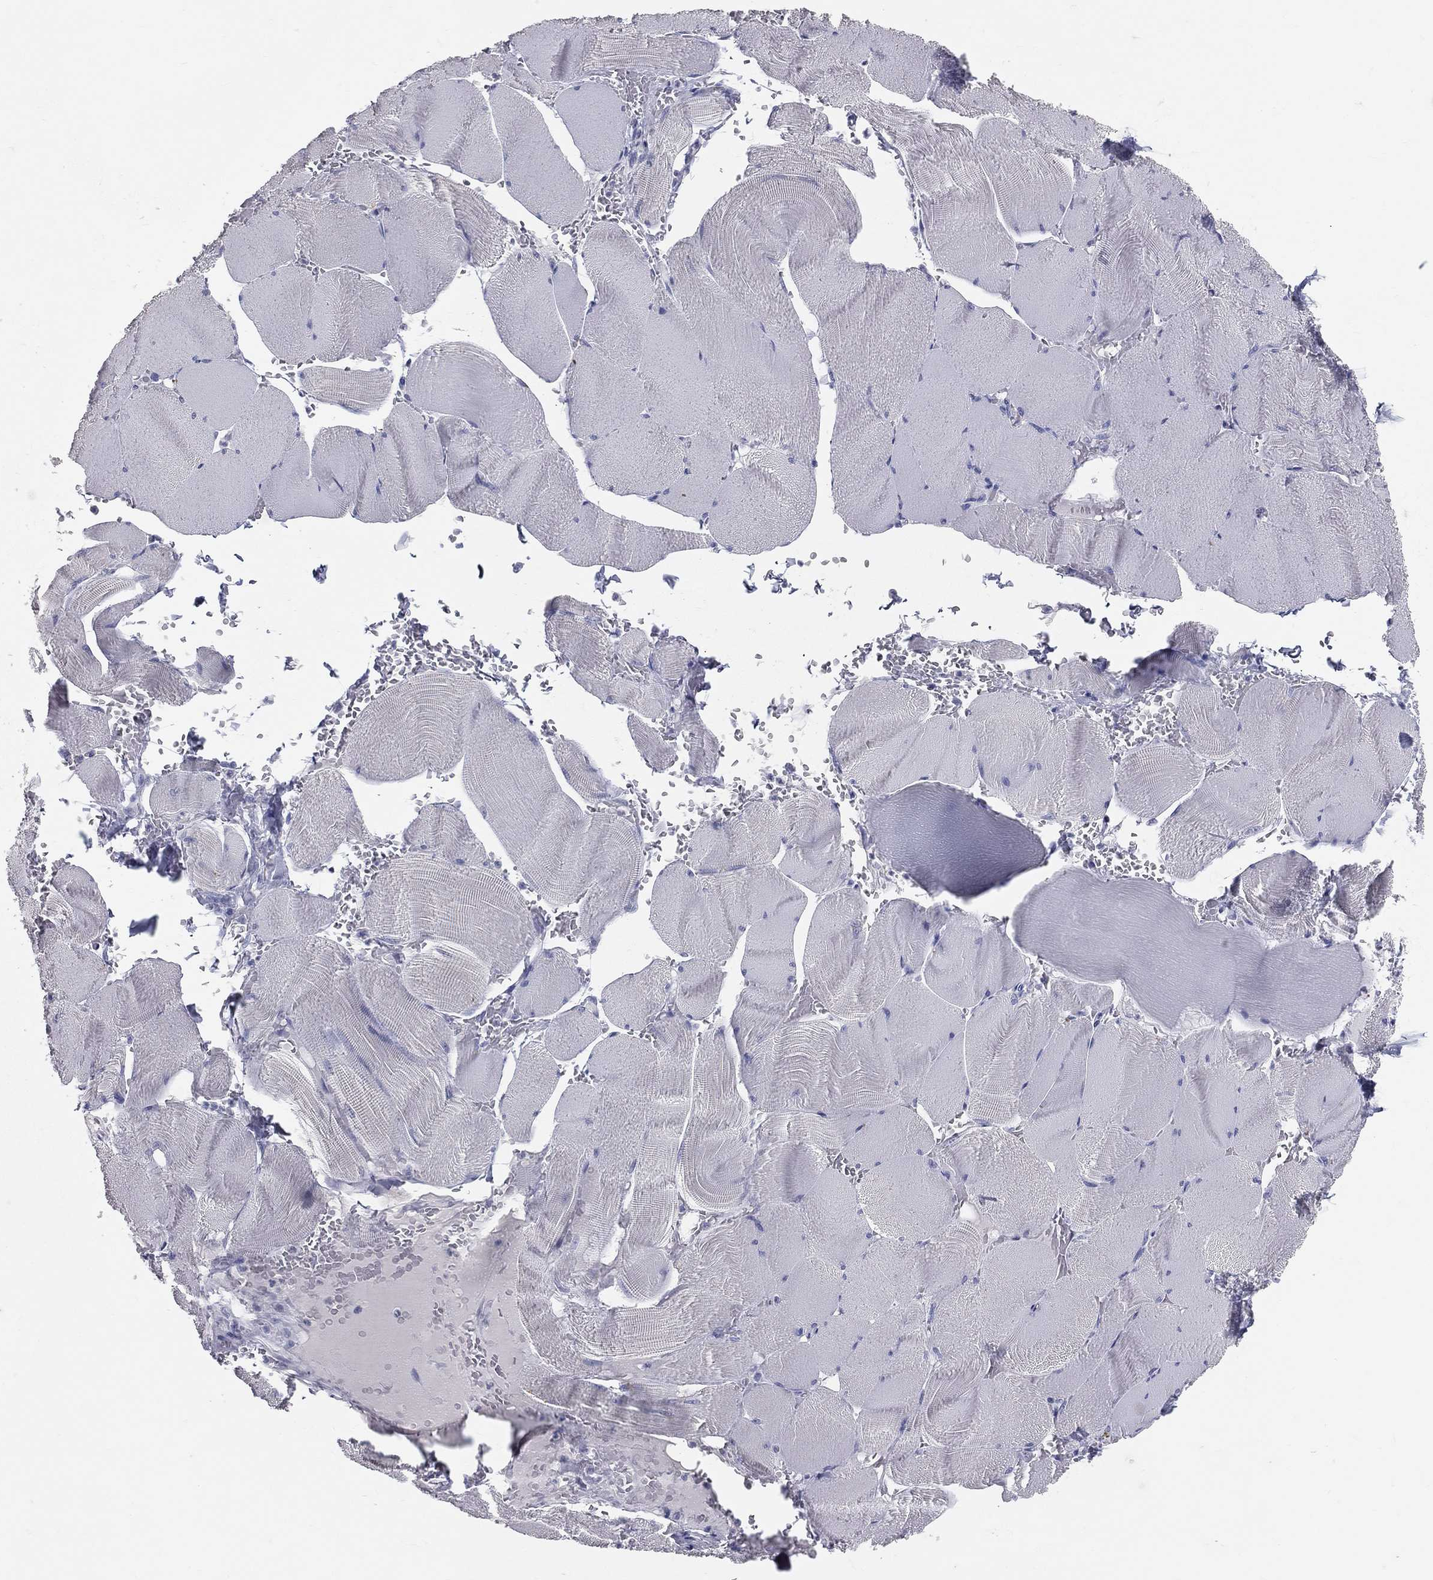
{"staining": {"intensity": "negative", "quantity": "none", "location": "none"}, "tissue": "skeletal muscle", "cell_type": "Myocytes", "image_type": "normal", "snomed": [{"axis": "morphology", "description": "Normal tissue, NOS"}, {"axis": "topography", "description": "Skeletal muscle"}], "caption": "Photomicrograph shows no protein expression in myocytes of benign skeletal muscle.", "gene": "TFPI2", "patient": {"sex": "male", "age": 56}}